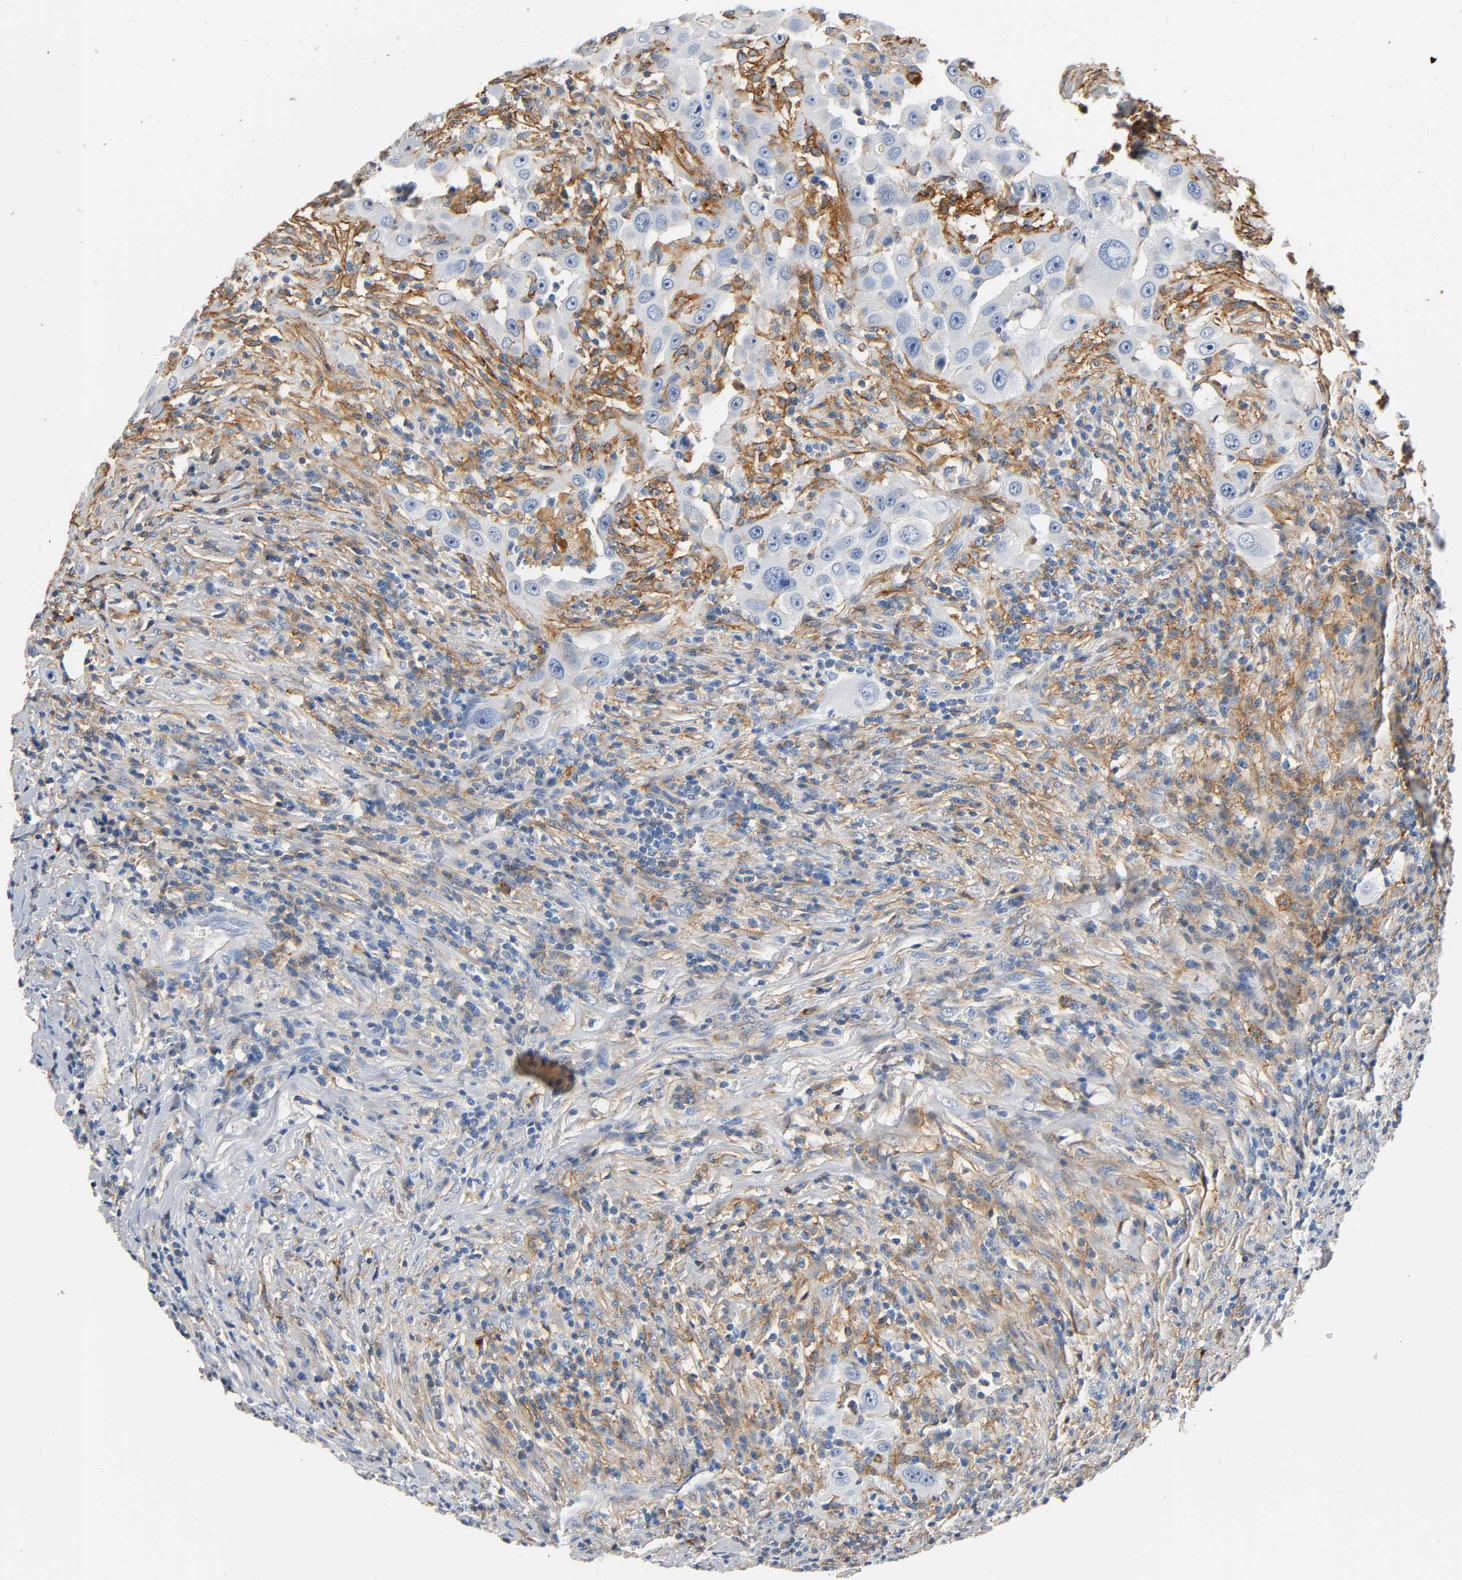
{"staining": {"intensity": "negative", "quantity": "none", "location": "none"}, "tissue": "head and neck cancer", "cell_type": "Tumor cells", "image_type": "cancer", "snomed": [{"axis": "morphology", "description": "Carcinoma, NOS"}, {"axis": "topography", "description": "Head-Neck"}], "caption": "DAB (3,3'-diaminobenzidine) immunohistochemical staining of carcinoma (head and neck) reveals no significant expression in tumor cells.", "gene": "ANPEP", "patient": {"sex": "male", "age": 87}}